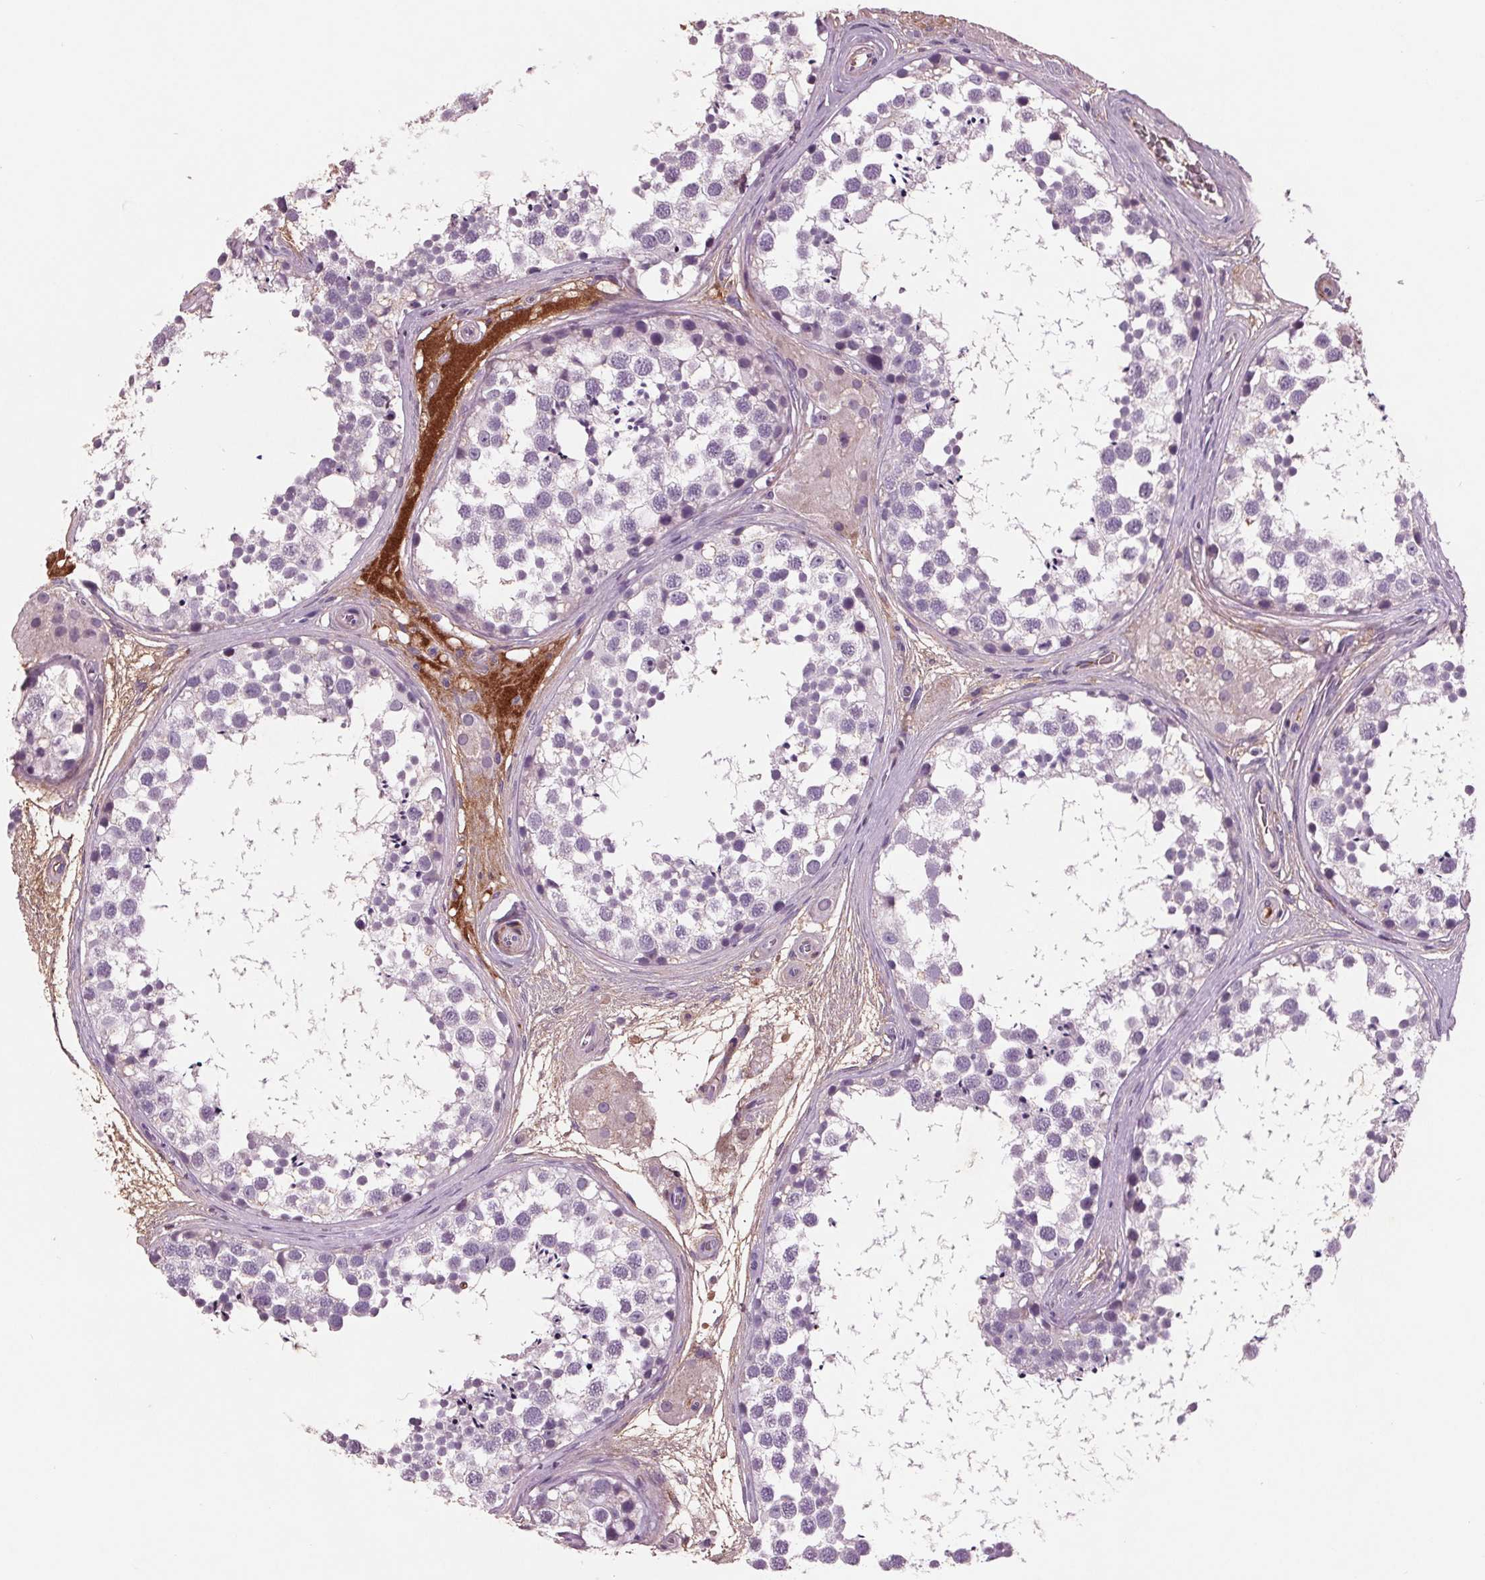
{"staining": {"intensity": "negative", "quantity": "none", "location": "none"}, "tissue": "testis", "cell_type": "Cells in seminiferous ducts", "image_type": "normal", "snomed": [{"axis": "morphology", "description": "Normal tissue, NOS"}, {"axis": "morphology", "description": "Seminoma, NOS"}, {"axis": "topography", "description": "Testis"}], "caption": "High power microscopy image of an immunohistochemistry image of benign testis, revealing no significant staining in cells in seminiferous ducts.", "gene": "C6", "patient": {"sex": "male", "age": 65}}